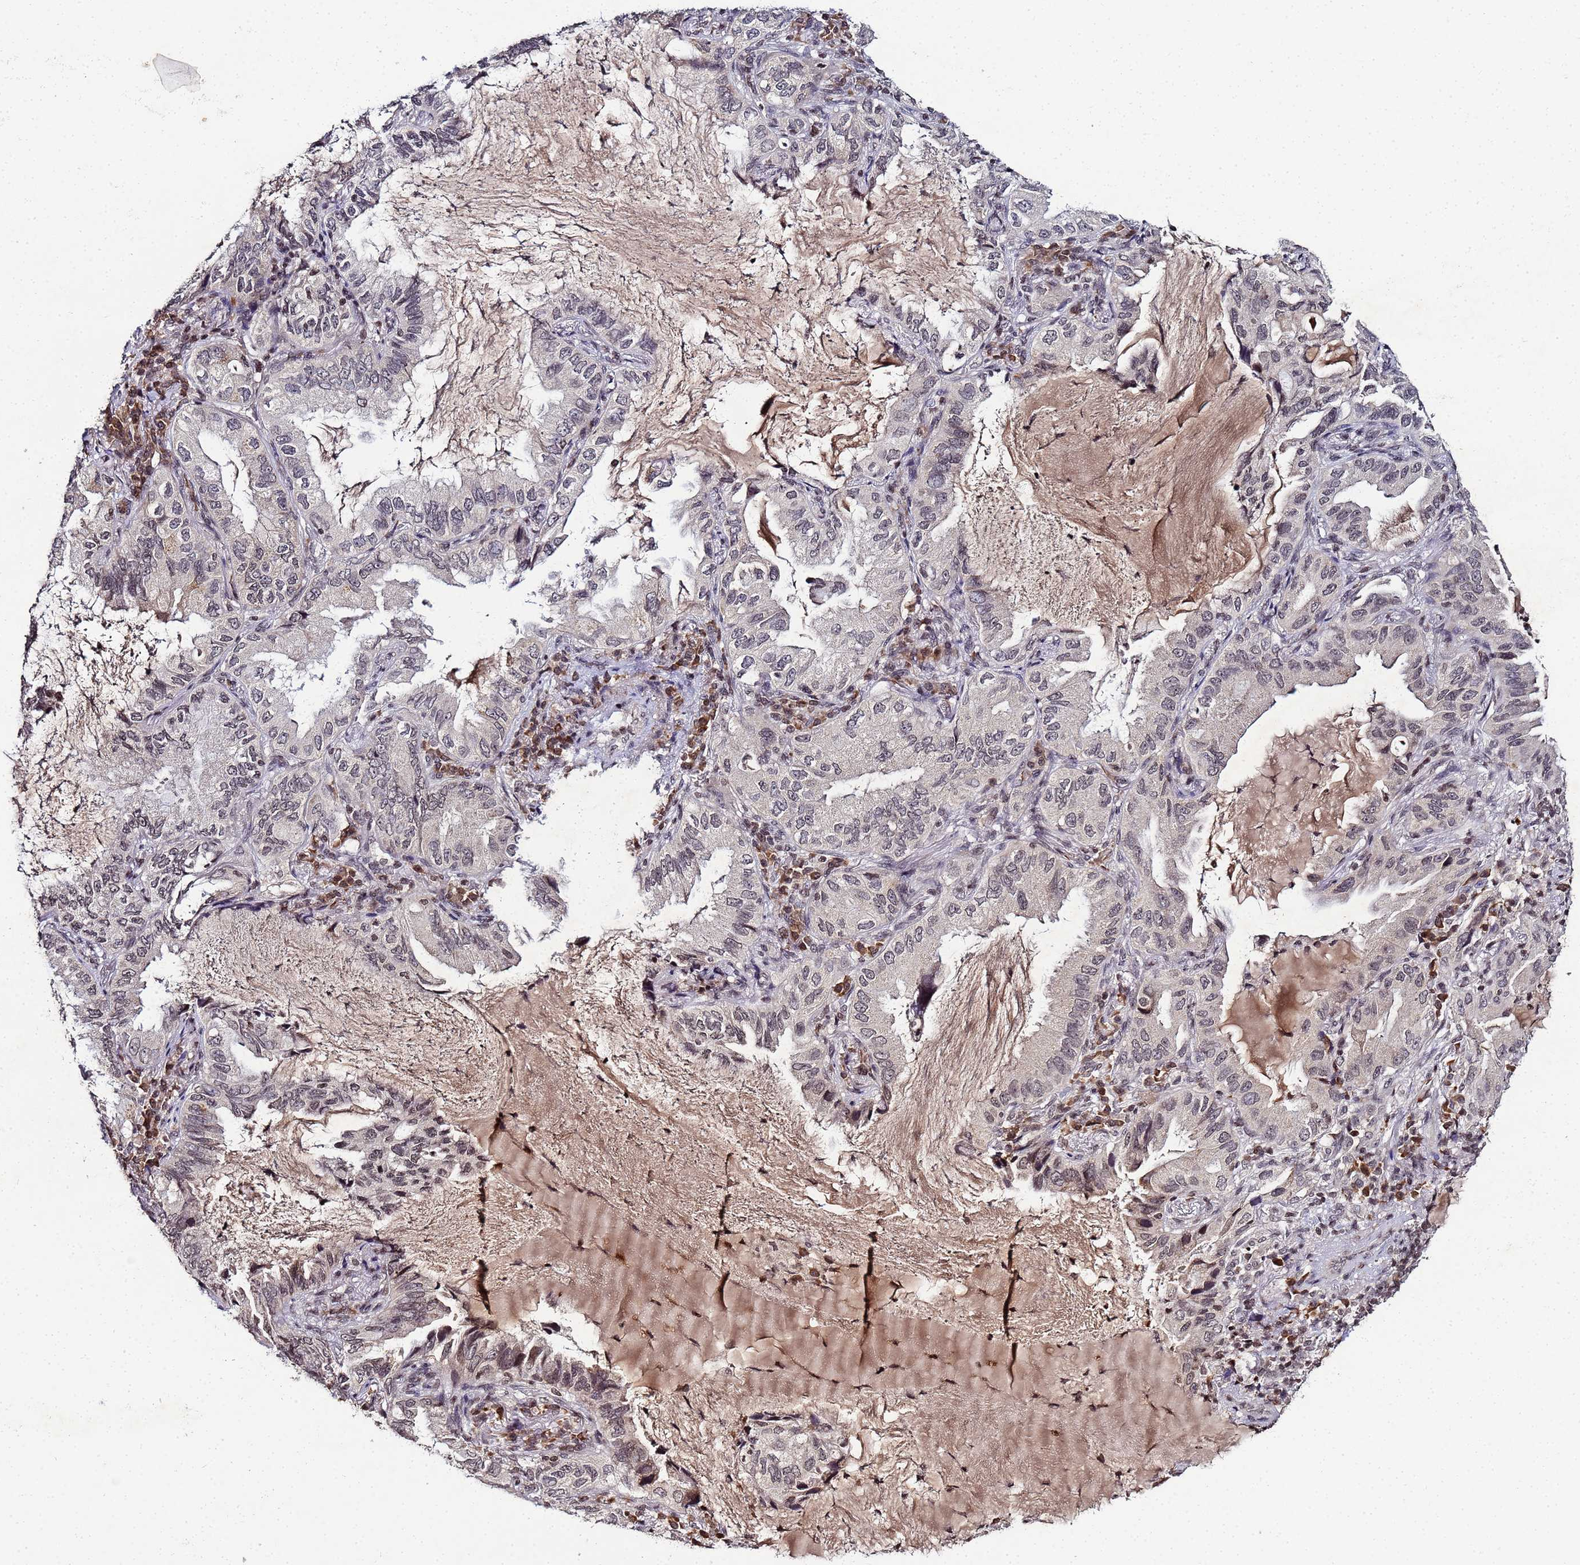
{"staining": {"intensity": "weak", "quantity": "<25%", "location": "nuclear"}, "tissue": "lung cancer", "cell_type": "Tumor cells", "image_type": "cancer", "snomed": [{"axis": "morphology", "description": "Adenocarcinoma, NOS"}, {"axis": "topography", "description": "Lung"}], "caption": "This is an IHC micrograph of lung adenocarcinoma. There is no expression in tumor cells.", "gene": "FZD4", "patient": {"sex": "female", "age": 69}}